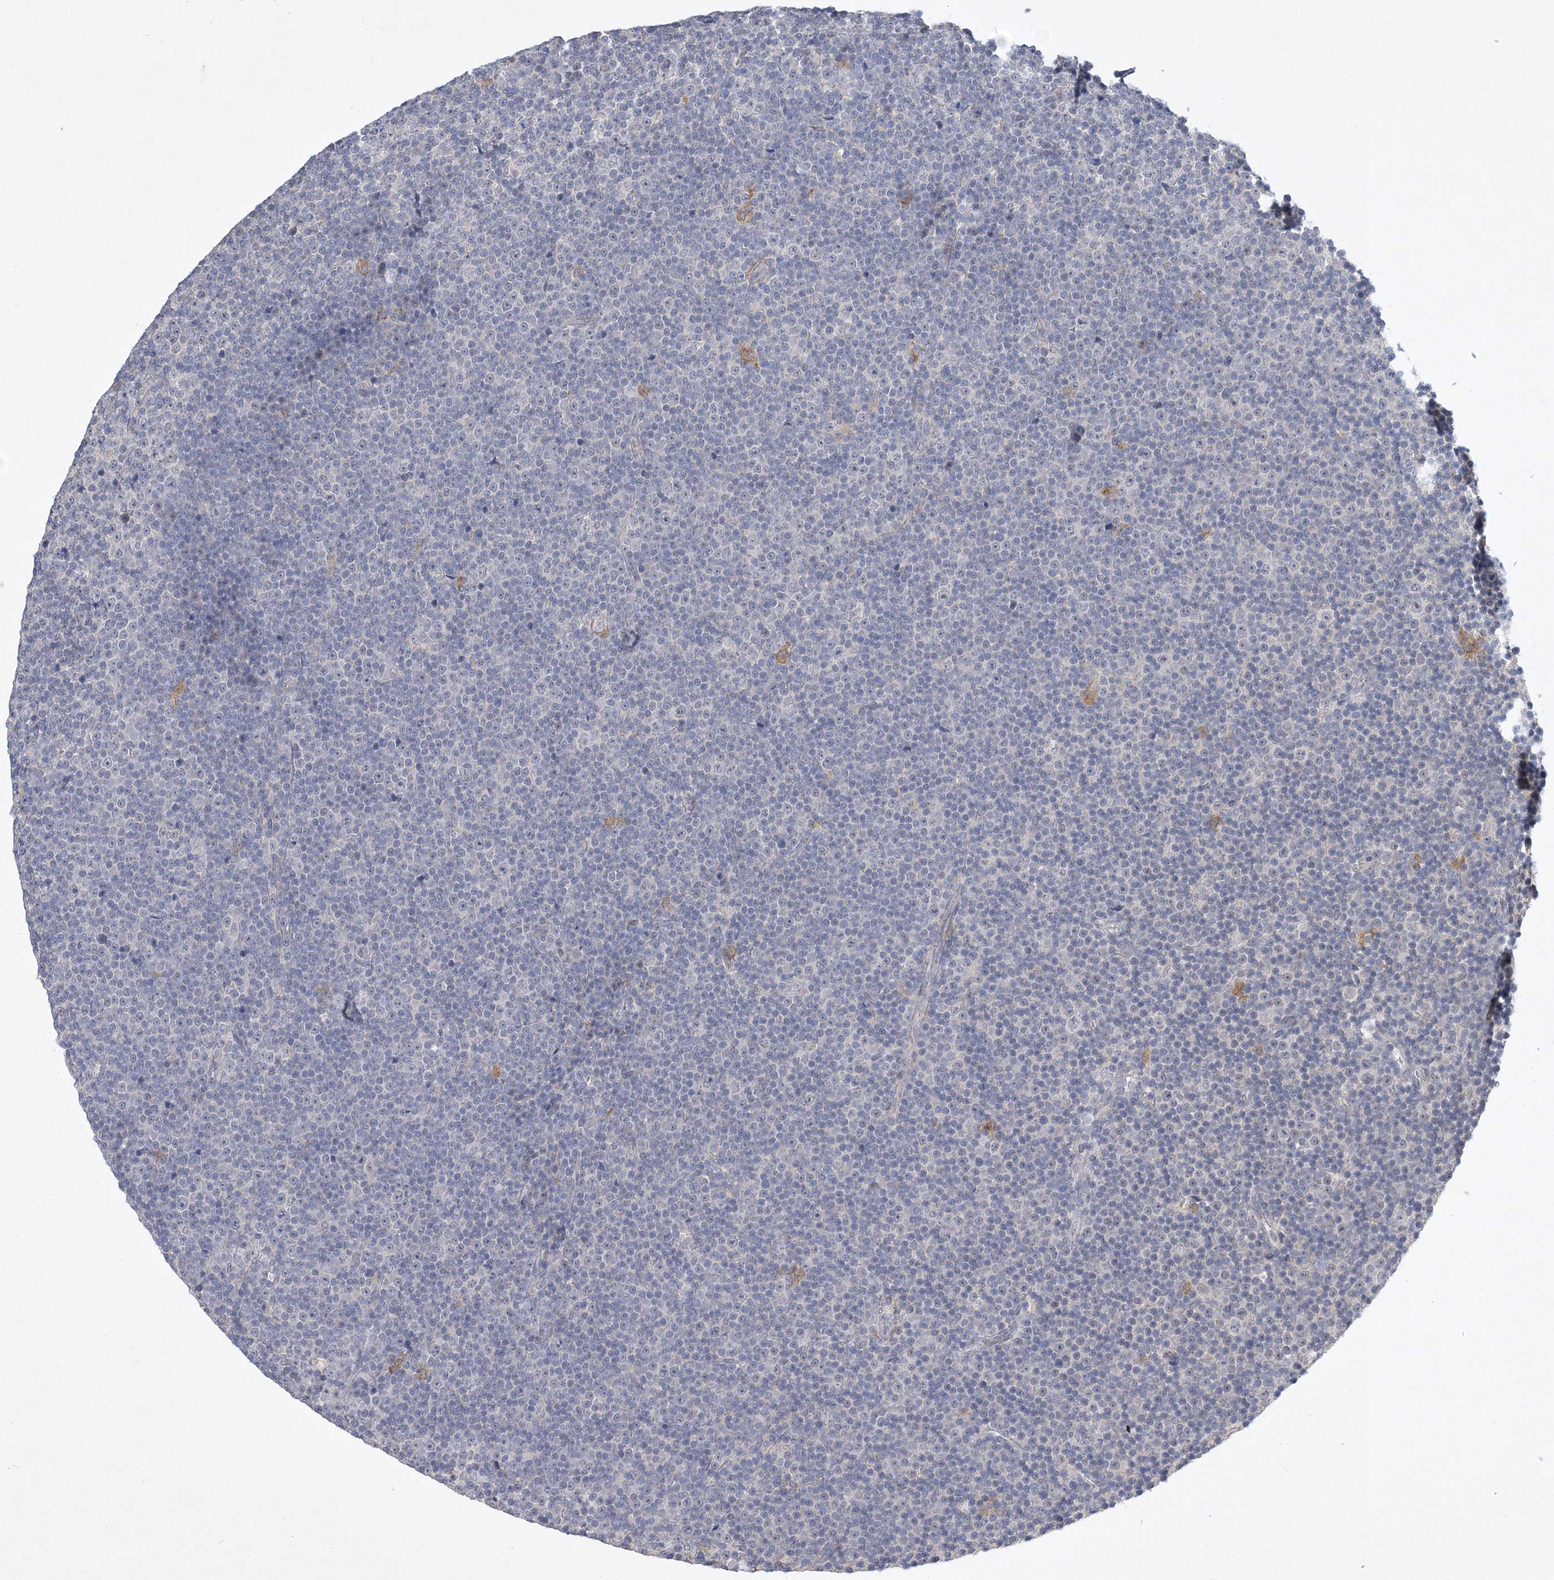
{"staining": {"intensity": "negative", "quantity": "none", "location": "none"}, "tissue": "lymphoma", "cell_type": "Tumor cells", "image_type": "cancer", "snomed": [{"axis": "morphology", "description": "Malignant lymphoma, non-Hodgkin's type, Low grade"}, {"axis": "topography", "description": "Lymph node"}], "caption": "High power microscopy image of an IHC histopathology image of low-grade malignant lymphoma, non-Hodgkin's type, revealing no significant expression in tumor cells.", "gene": "ANKRD35", "patient": {"sex": "female", "age": 67}}